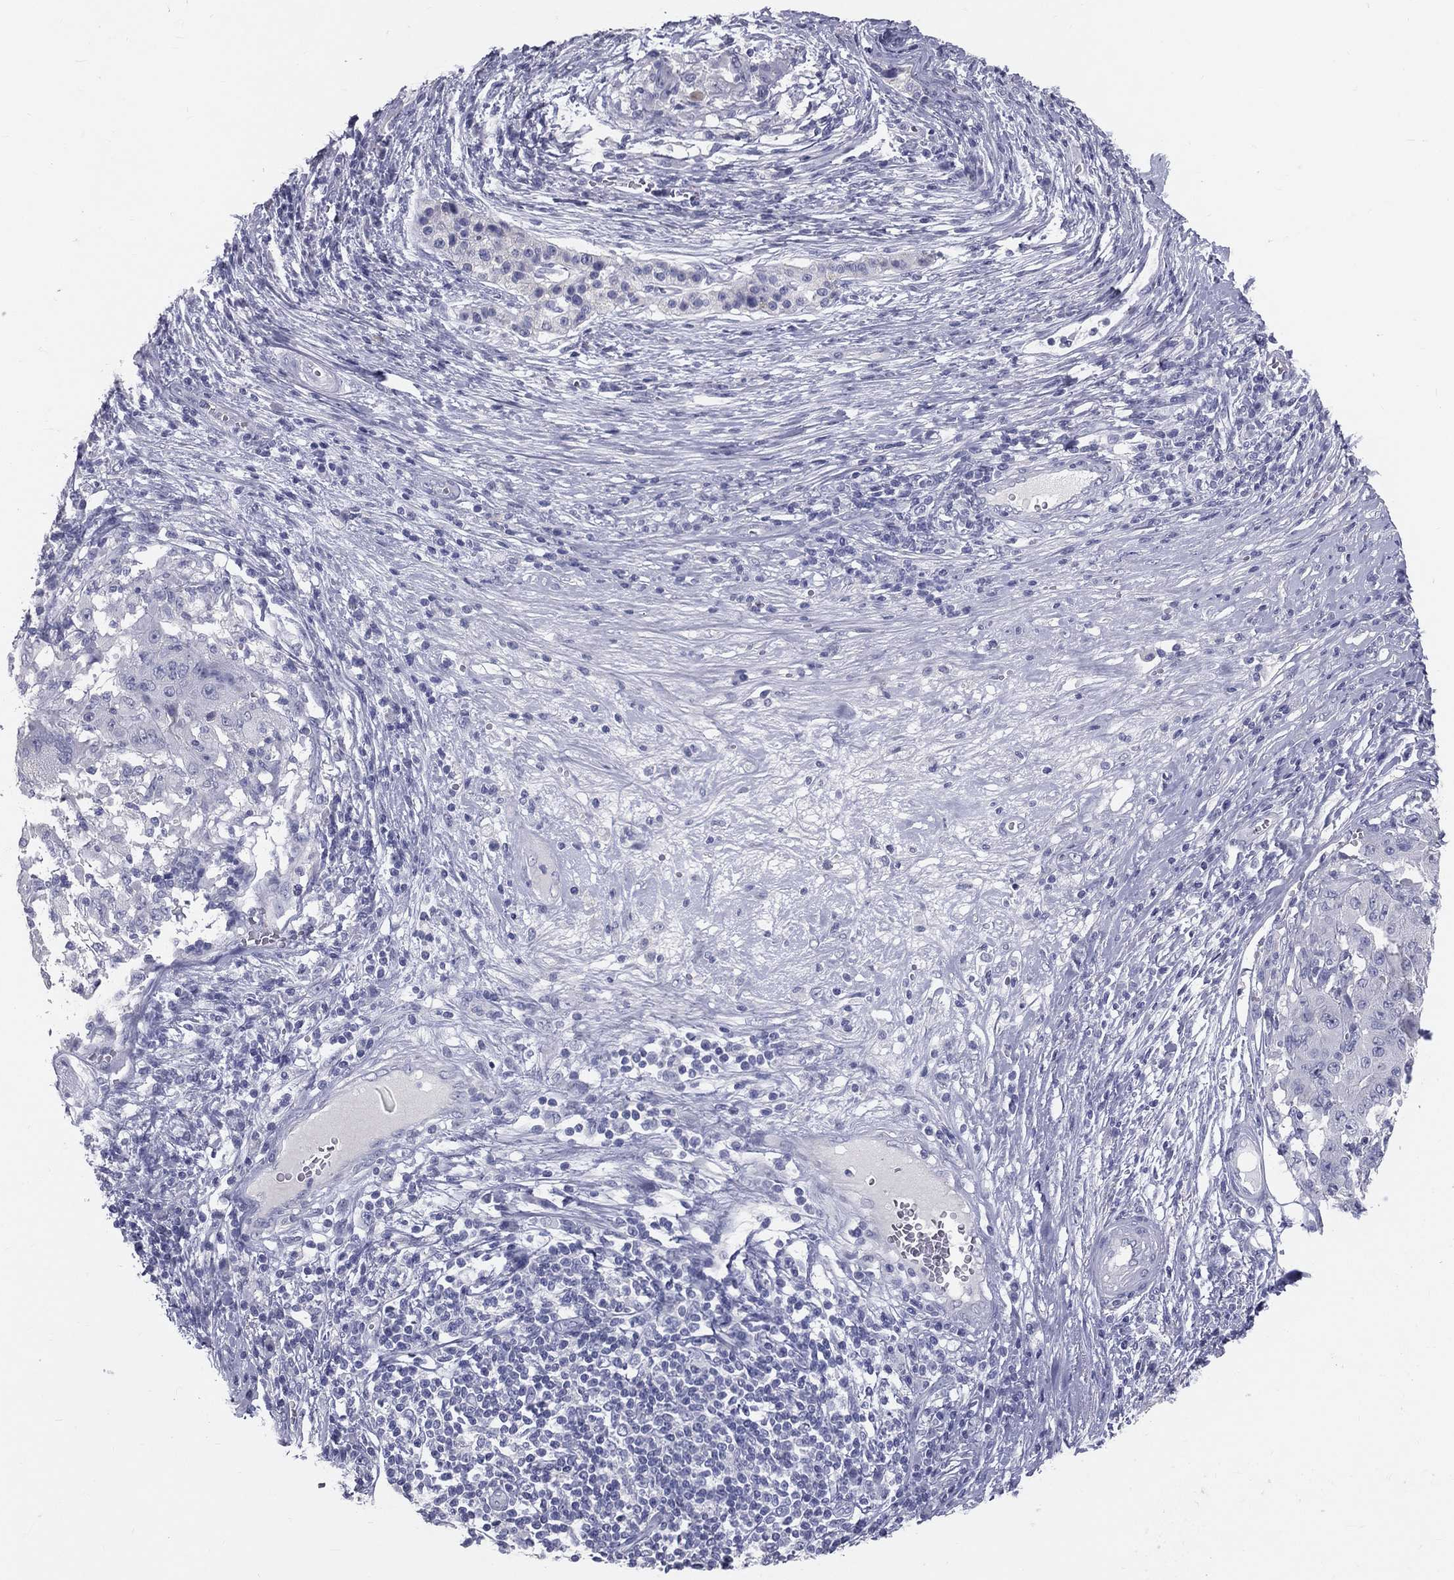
{"staining": {"intensity": "negative", "quantity": "none", "location": "none"}, "tissue": "pancreatic cancer", "cell_type": "Tumor cells", "image_type": "cancer", "snomed": [{"axis": "morphology", "description": "Adenocarcinoma, NOS"}, {"axis": "topography", "description": "Pancreas"}], "caption": "An immunohistochemistry image of adenocarcinoma (pancreatic) is shown. There is no staining in tumor cells of adenocarcinoma (pancreatic).", "gene": "TFPI2", "patient": {"sex": "male", "age": 63}}